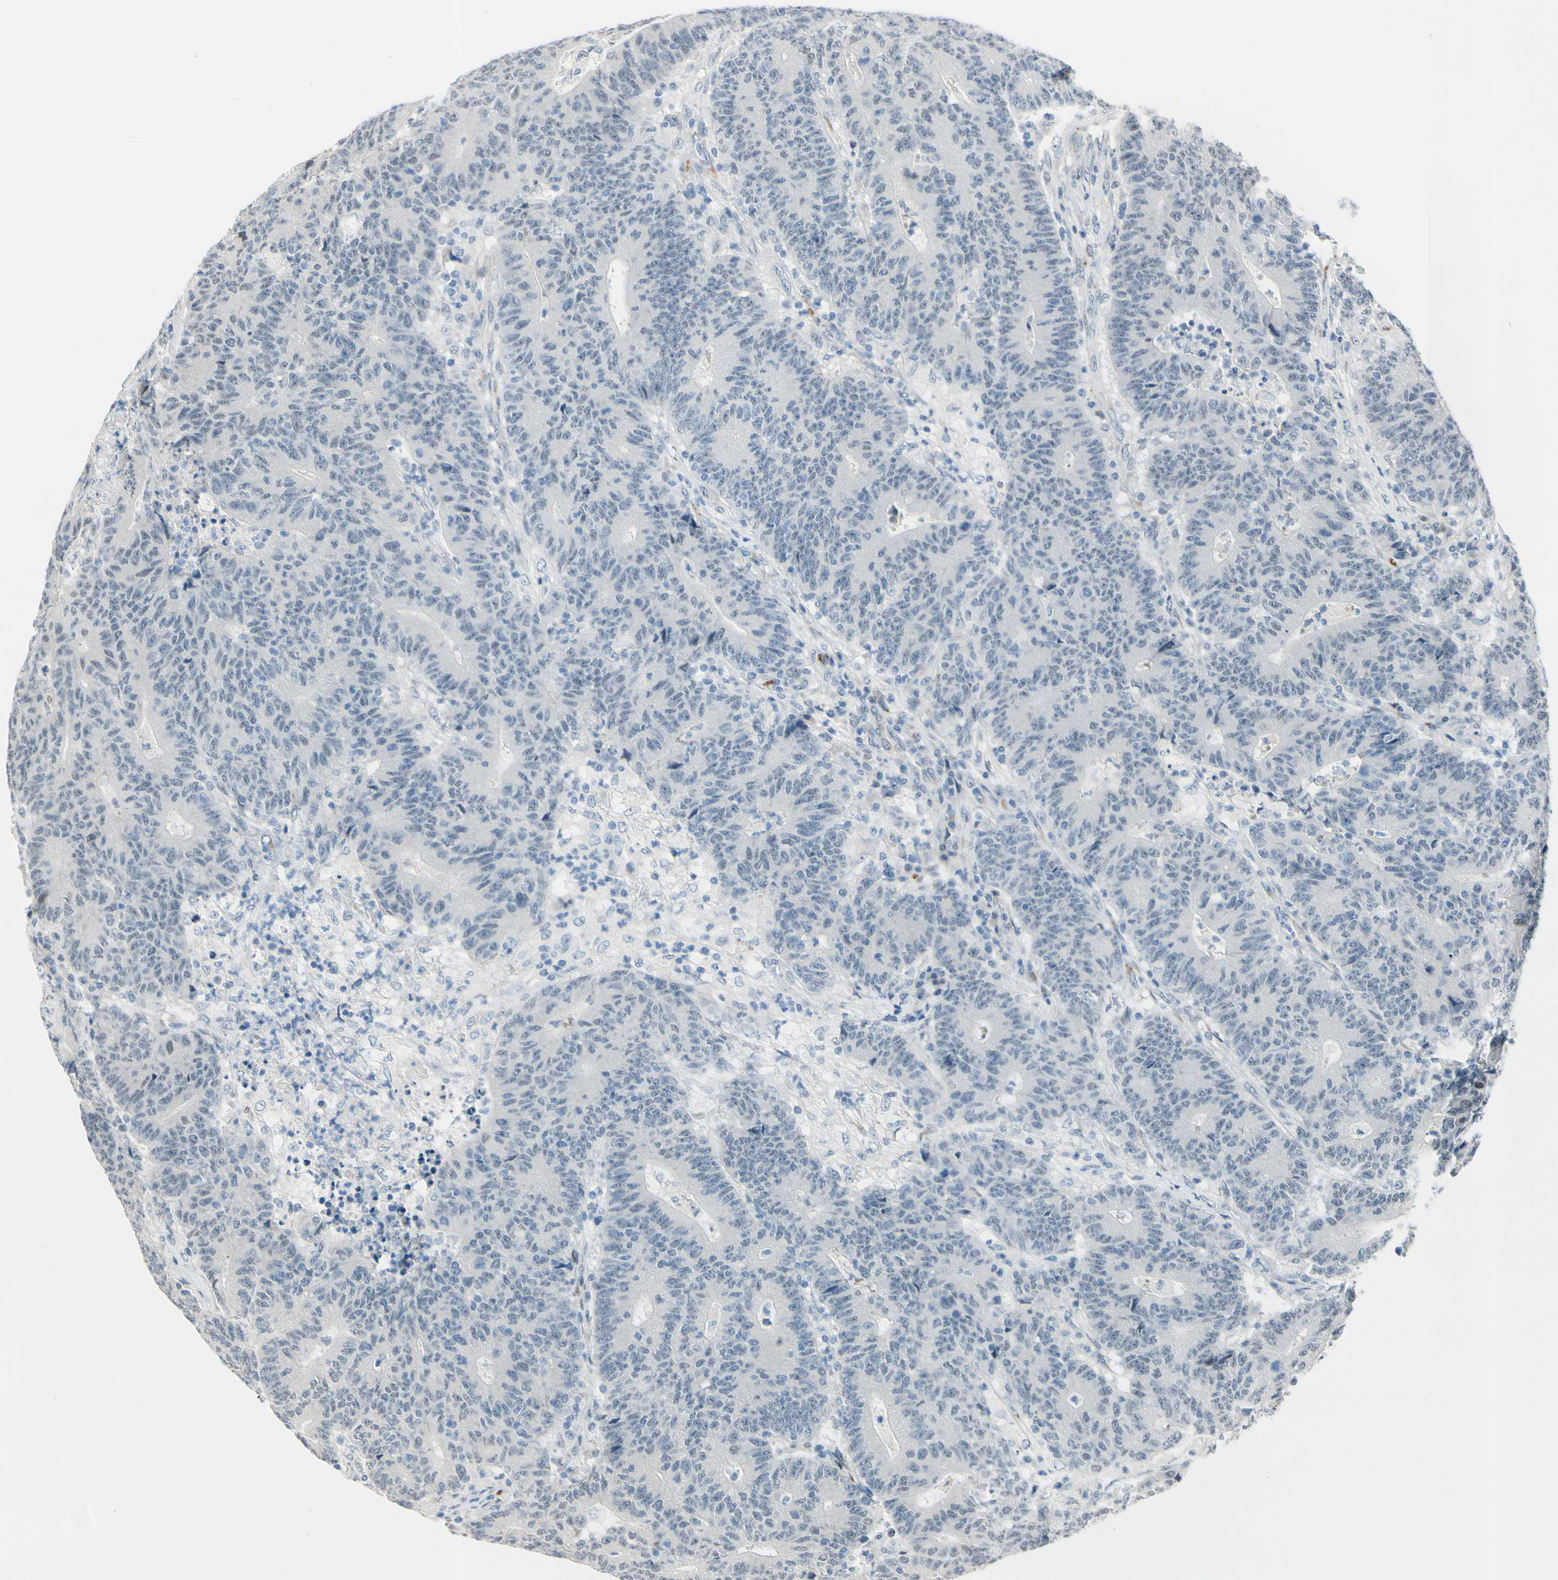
{"staining": {"intensity": "negative", "quantity": "none", "location": "none"}, "tissue": "colorectal cancer", "cell_type": "Tumor cells", "image_type": "cancer", "snomed": [{"axis": "morphology", "description": "Normal tissue, NOS"}, {"axis": "morphology", "description": "Adenocarcinoma, NOS"}, {"axis": "topography", "description": "Colon"}], "caption": "An immunohistochemistry (IHC) image of adenocarcinoma (colorectal) is shown. There is no staining in tumor cells of adenocarcinoma (colorectal).", "gene": "B4GALNT1", "patient": {"sex": "female", "age": 75}}